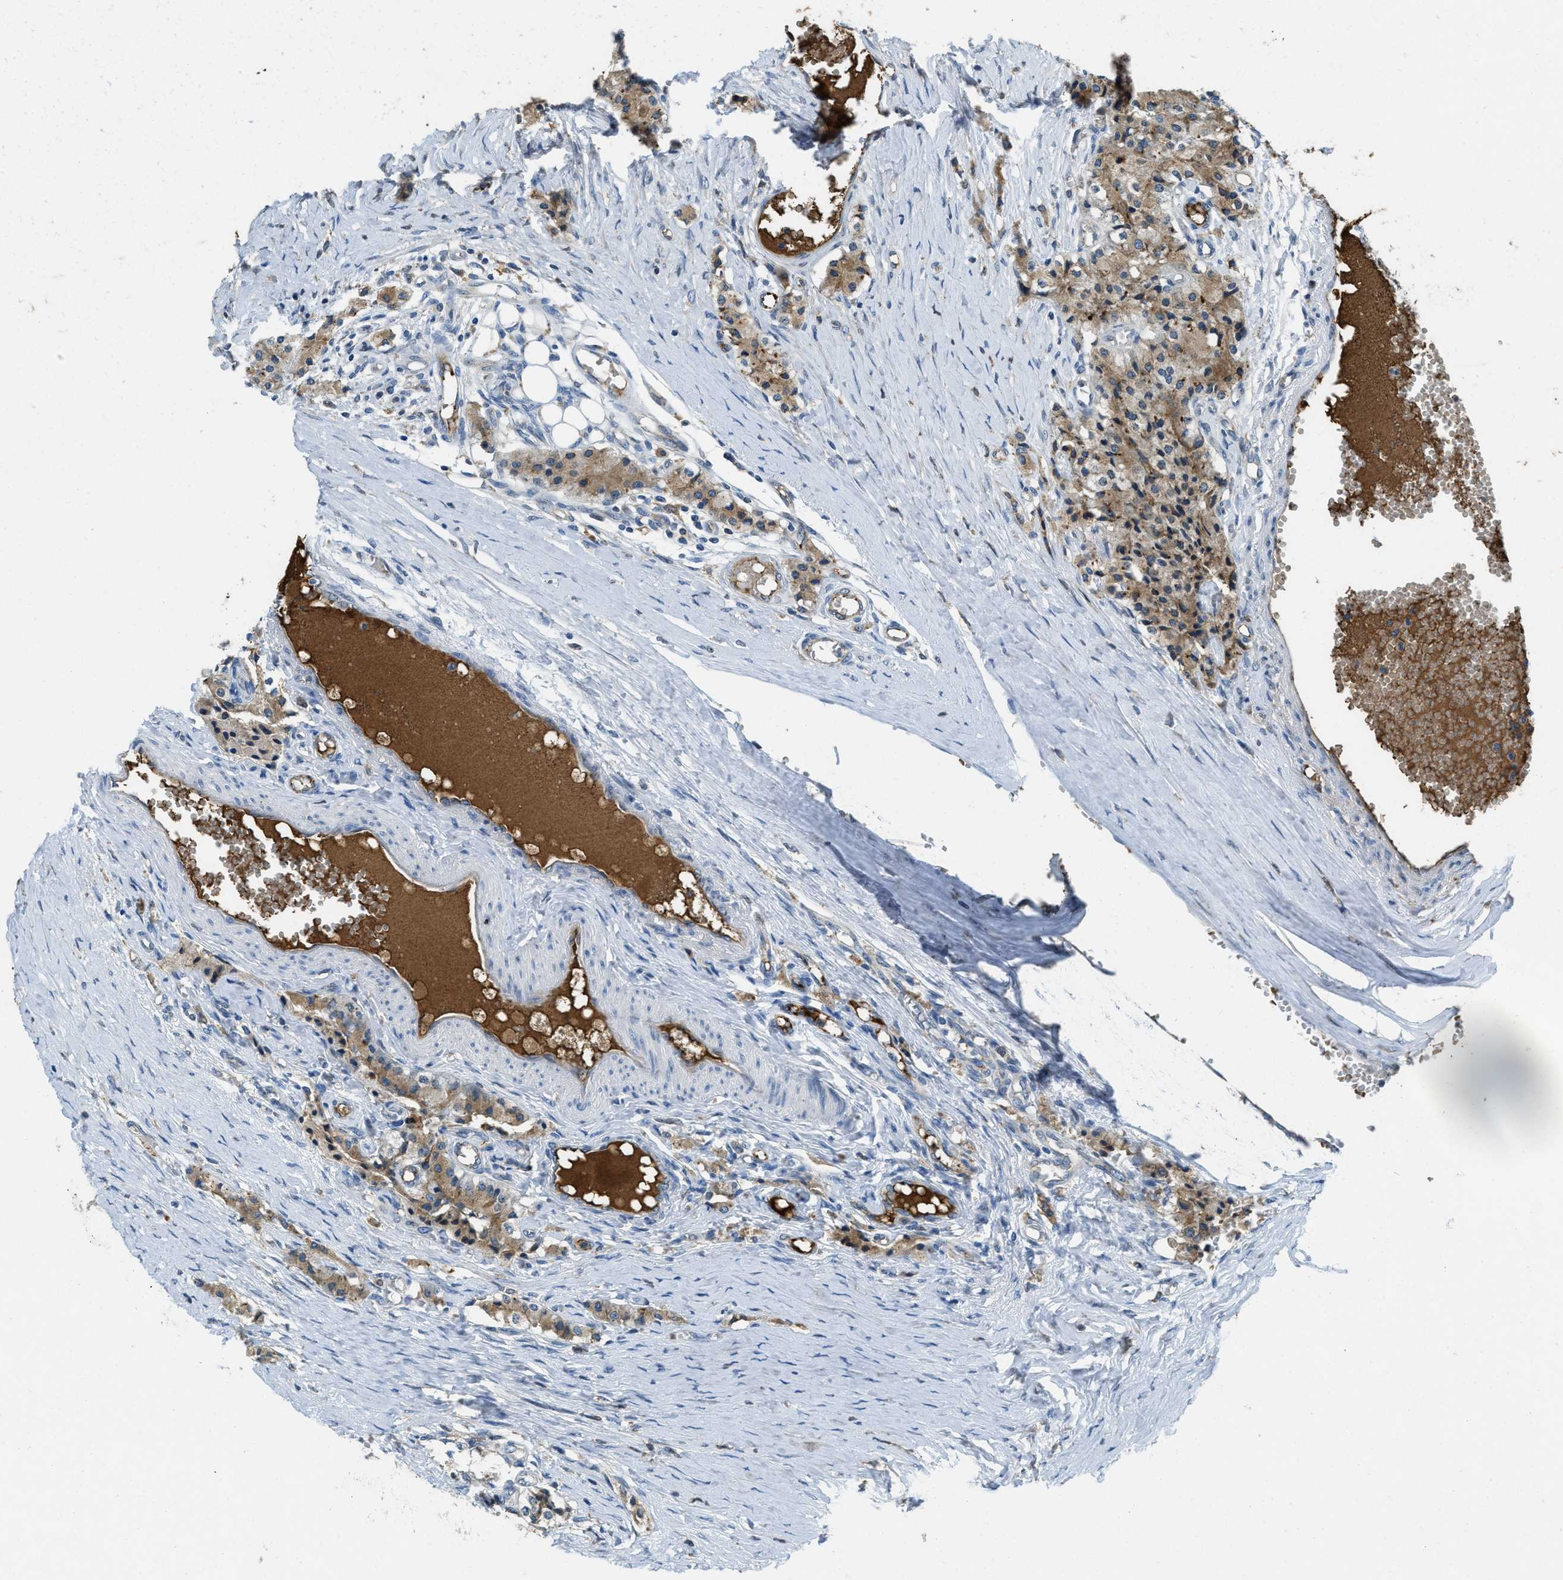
{"staining": {"intensity": "weak", "quantity": ">75%", "location": "cytoplasmic/membranous"}, "tissue": "carcinoid", "cell_type": "Tumor cells", "image_type": "cancer", "snomed": [{"axis": "morphology", "description": "Carcinoid, malignant, NOS"}, {"axis": "topography", "description": "Colon"}], "caption": "The histopathology image shows a brown stain indicating the presence of a protein in the cytoplasmic/membranous of tumor cells in carcinoid. The protein of interest is shown in brown color, while the nuclei are stained blue.", "gene": "MPDU1", "patient": {"sex": "female", "age": 52}}